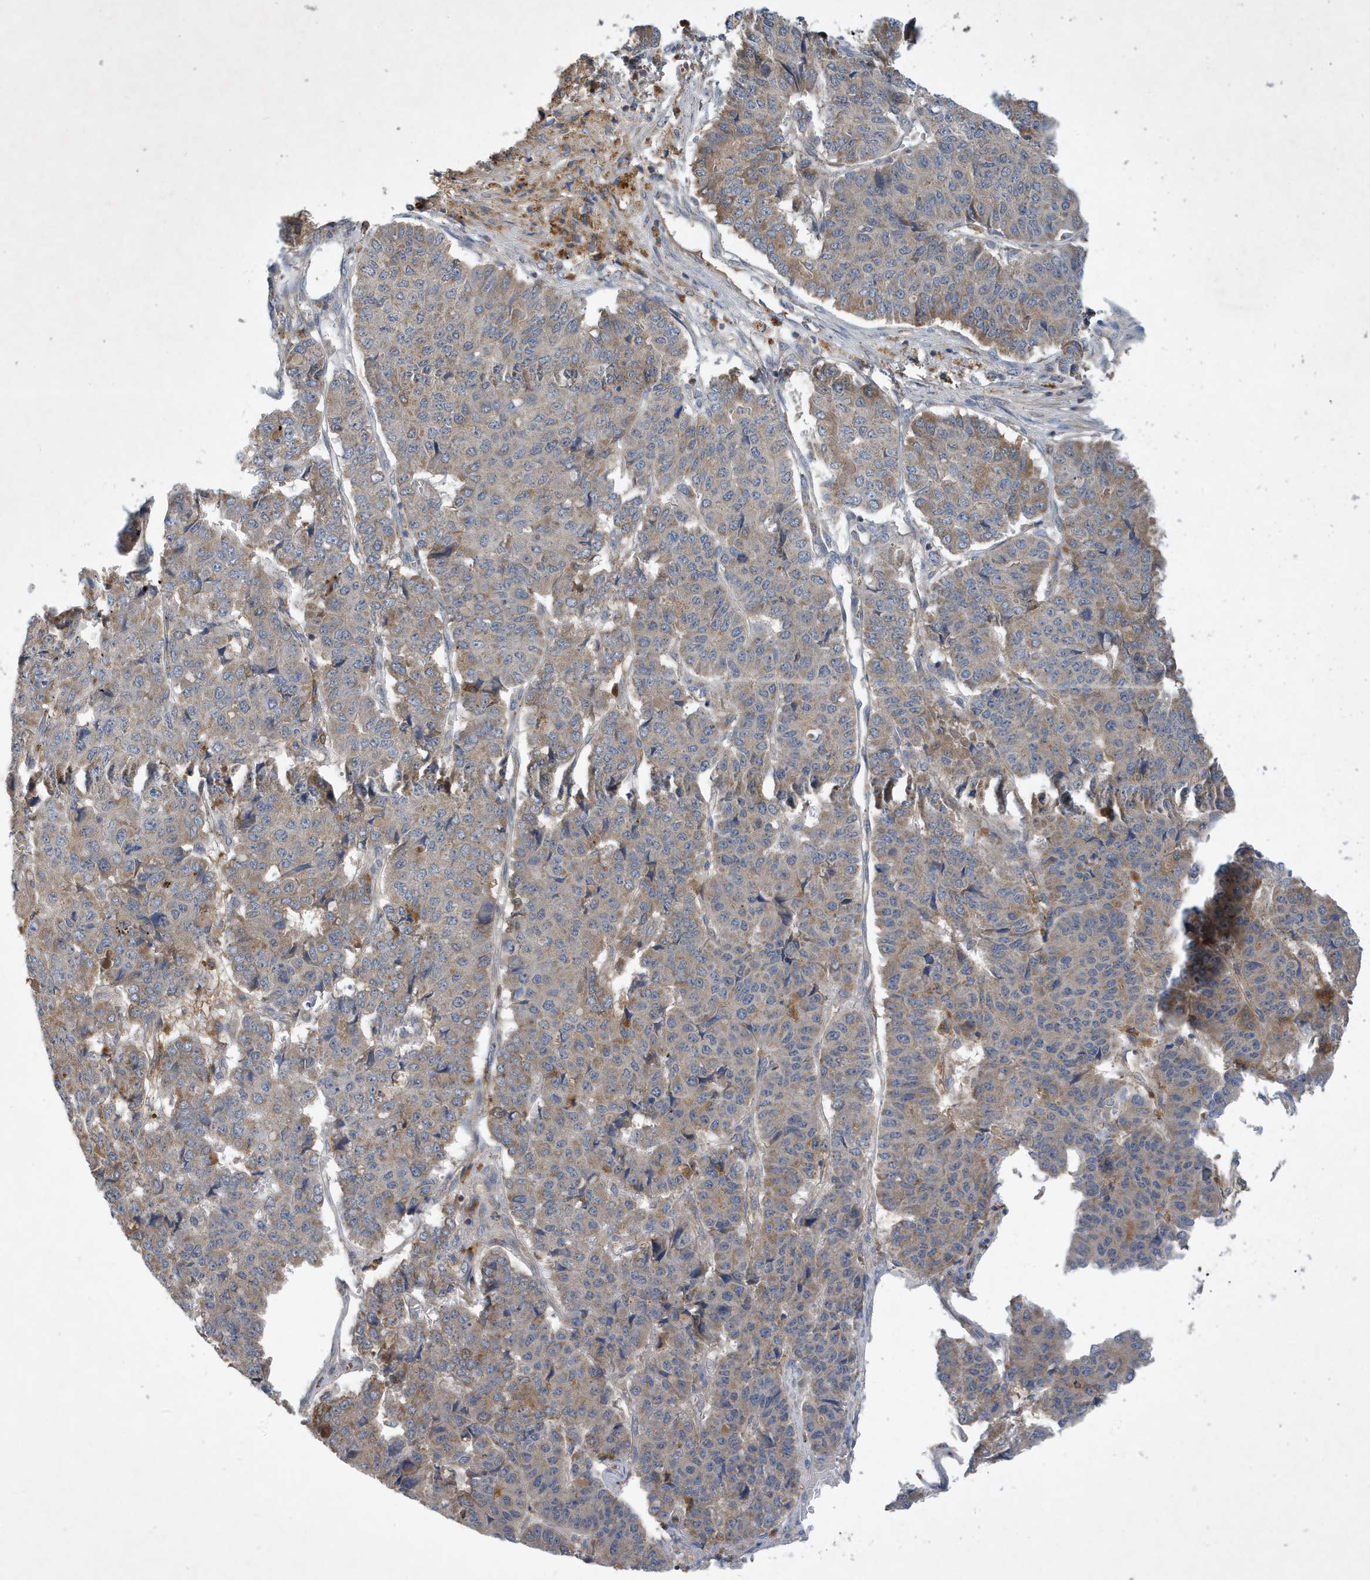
{"staining": {"intensity": "moderate", "quantity": "25%-75%", "location": "cytoplasmic/membranous"}, "tissue": "pancreatic cancer", "cell_type": "Tumor cells", "image_type": "cancer", "snomed": [{"axis": "morphology", "description": "Adenocarcinoma, NOS"}, {"axis": "topography", "description": "Pancreas"}], "caption": "Immunohistochemistry (IHC) (DAB (3,3'-diaminobenzidine)) staining of human adenocarcinoma (pancreatic) displays moderate cytoplasmic/membranous protein expression in approximately 25%-75% of tumor cells.", "gene": "STK19", "patient": {"sex": "male", "age": 50}}